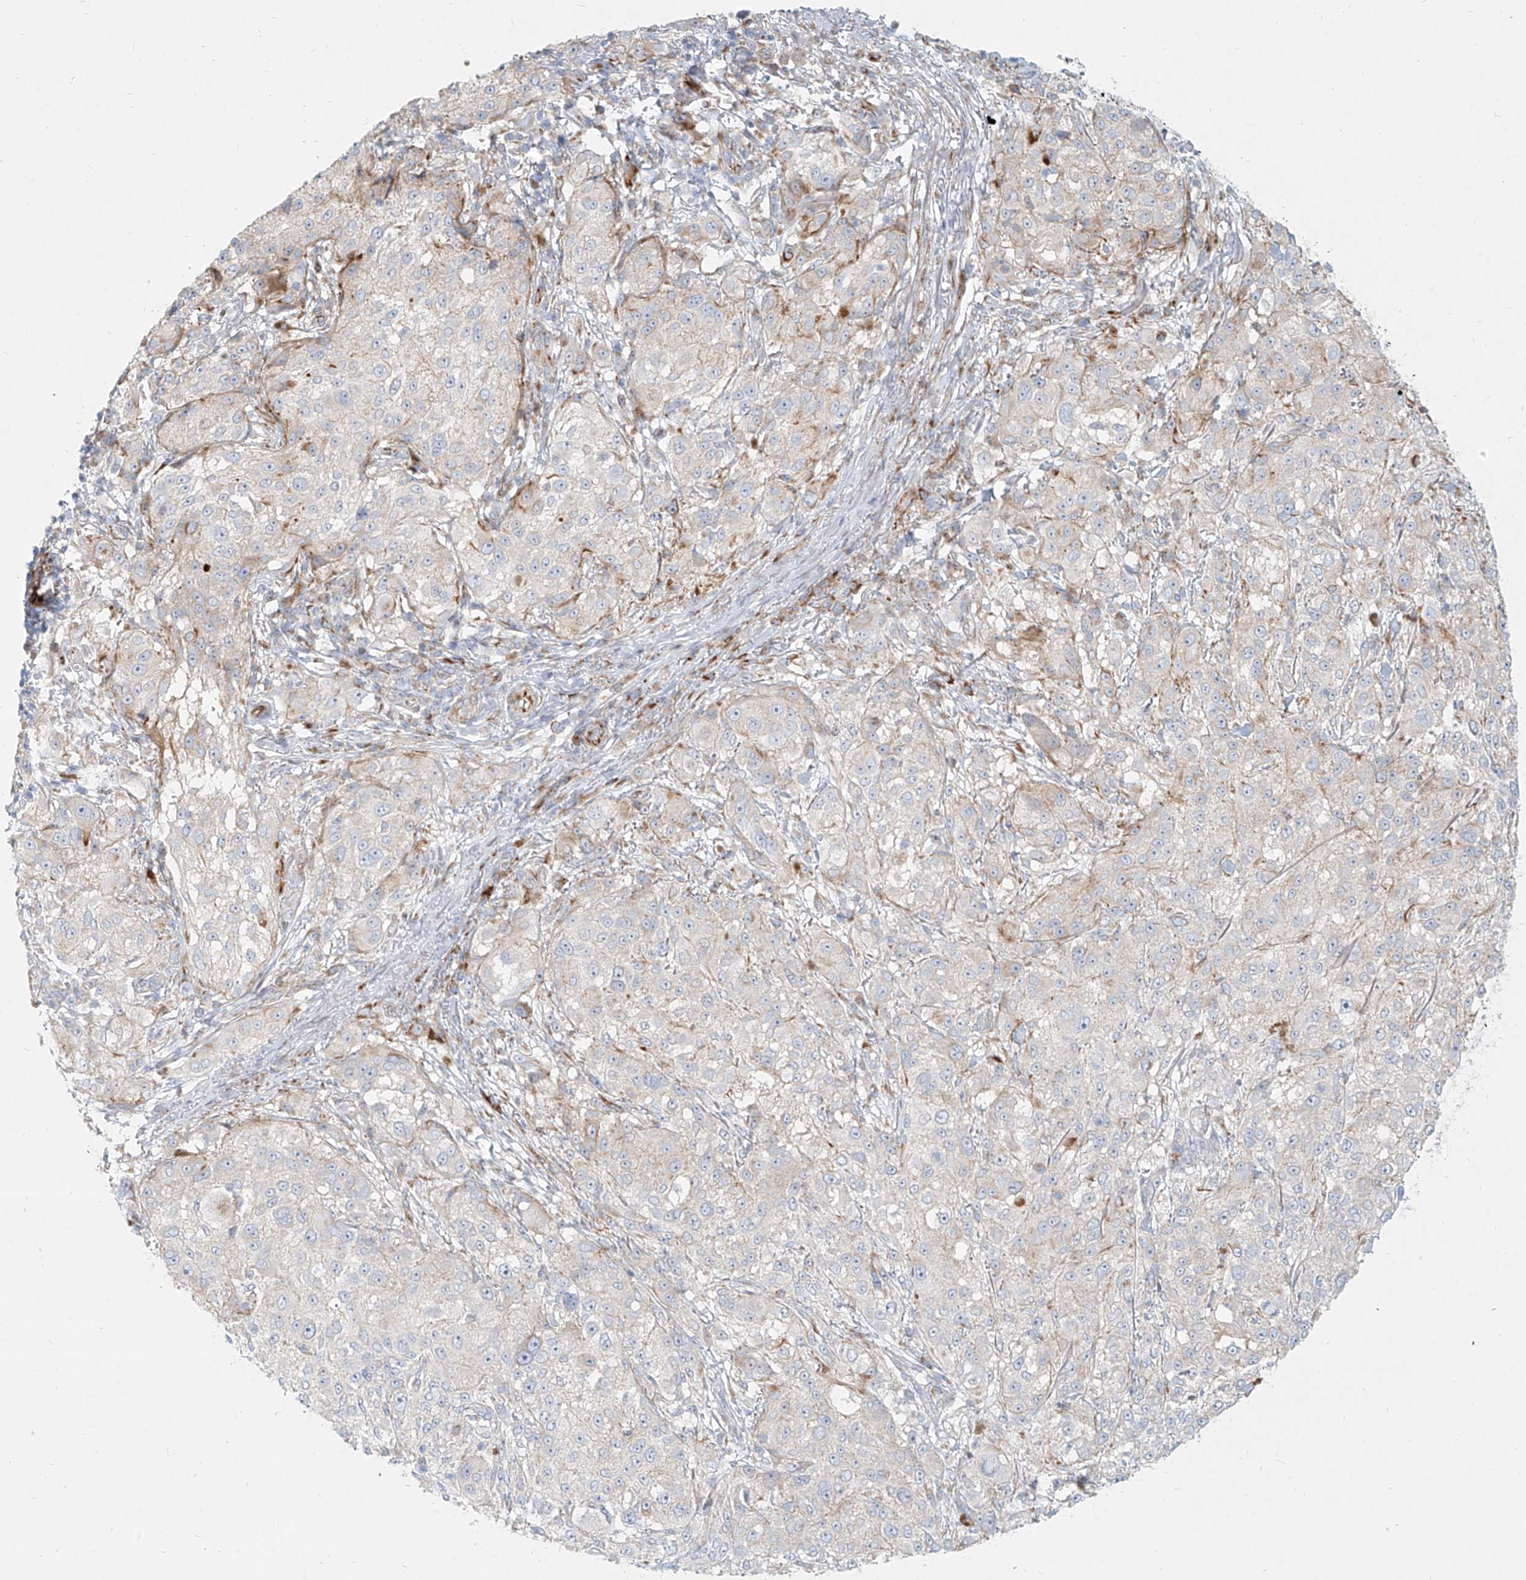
{"staining": {"intensity": "negative", "quantity": "none", "location": "none"}, "tissue": "melanoma", "cell_type": "Tumor cells", "image_type": "cancer", "snomed": [{"axis": "morphology", "description": "Necrosis, NOS"}, {"axis": "morphology", "description": "Malignant melanoma, NOS"}, {"axis": "topography", "description": "Skin"}], "caption": "Image shows no significant protein expression in tumor cells of malignant melanoma.", "gene": "MTX2", "patient": {"sex": "female", "age": 87}}